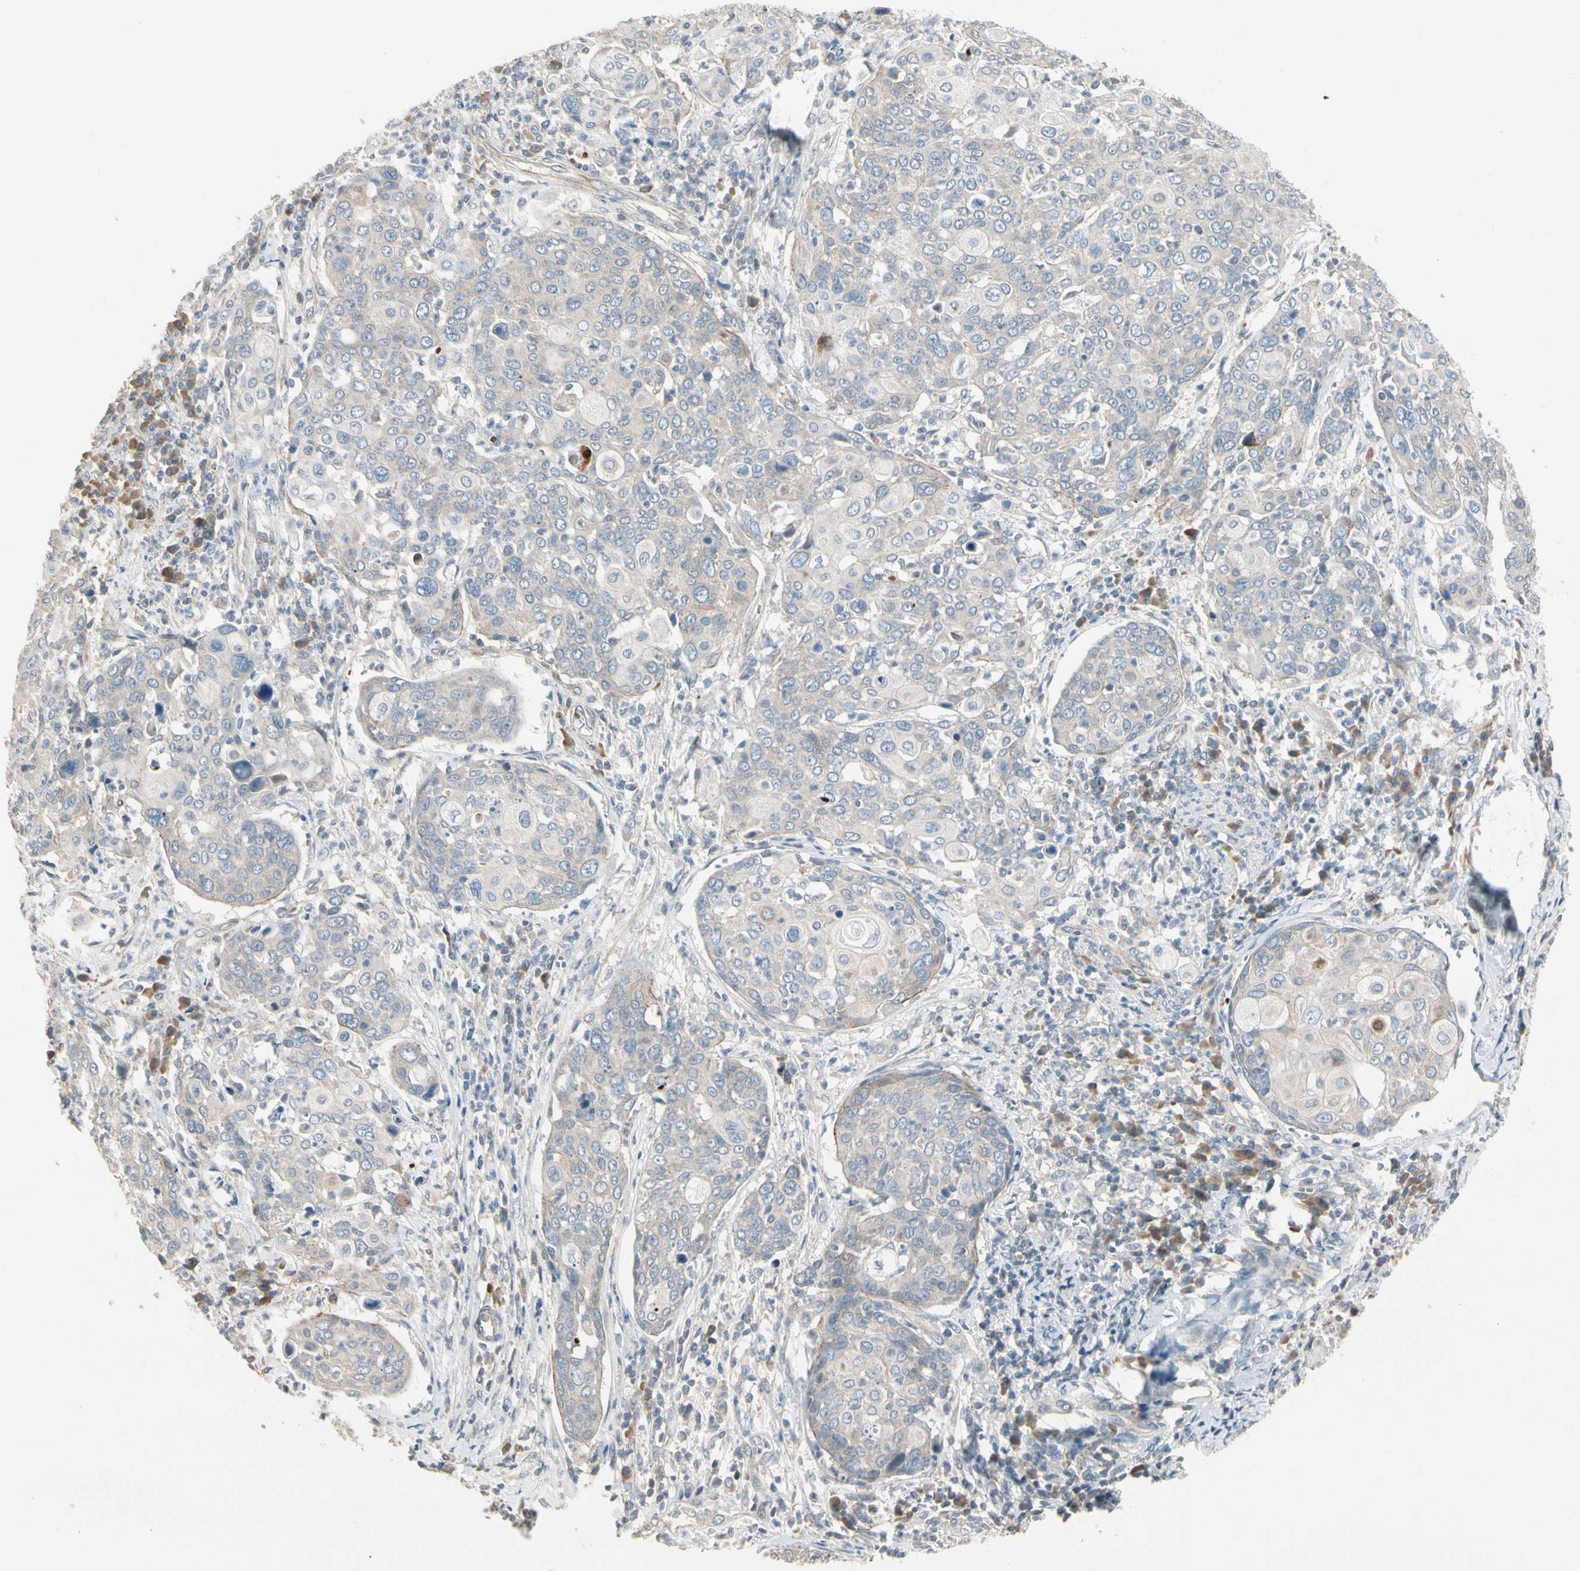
{"staining": {"intensity": "negative", "quantity": "none", "location": "none"}, "tissue": "cervical cancer", "cell_type": "Tumor cells", "image_type": "cancer", "snomed": [{"axis": "morphology", "description": "Squamous cell carcinoma, NOS"}, {"axis": "topography", "description": "Cervix"}], "caption": "A micrograph of human cervical squamous cell carcinoma is negative for staining in tumor cells.", "gene": "PPP3CB", "patient": {"sex": "female", "age": 40}}